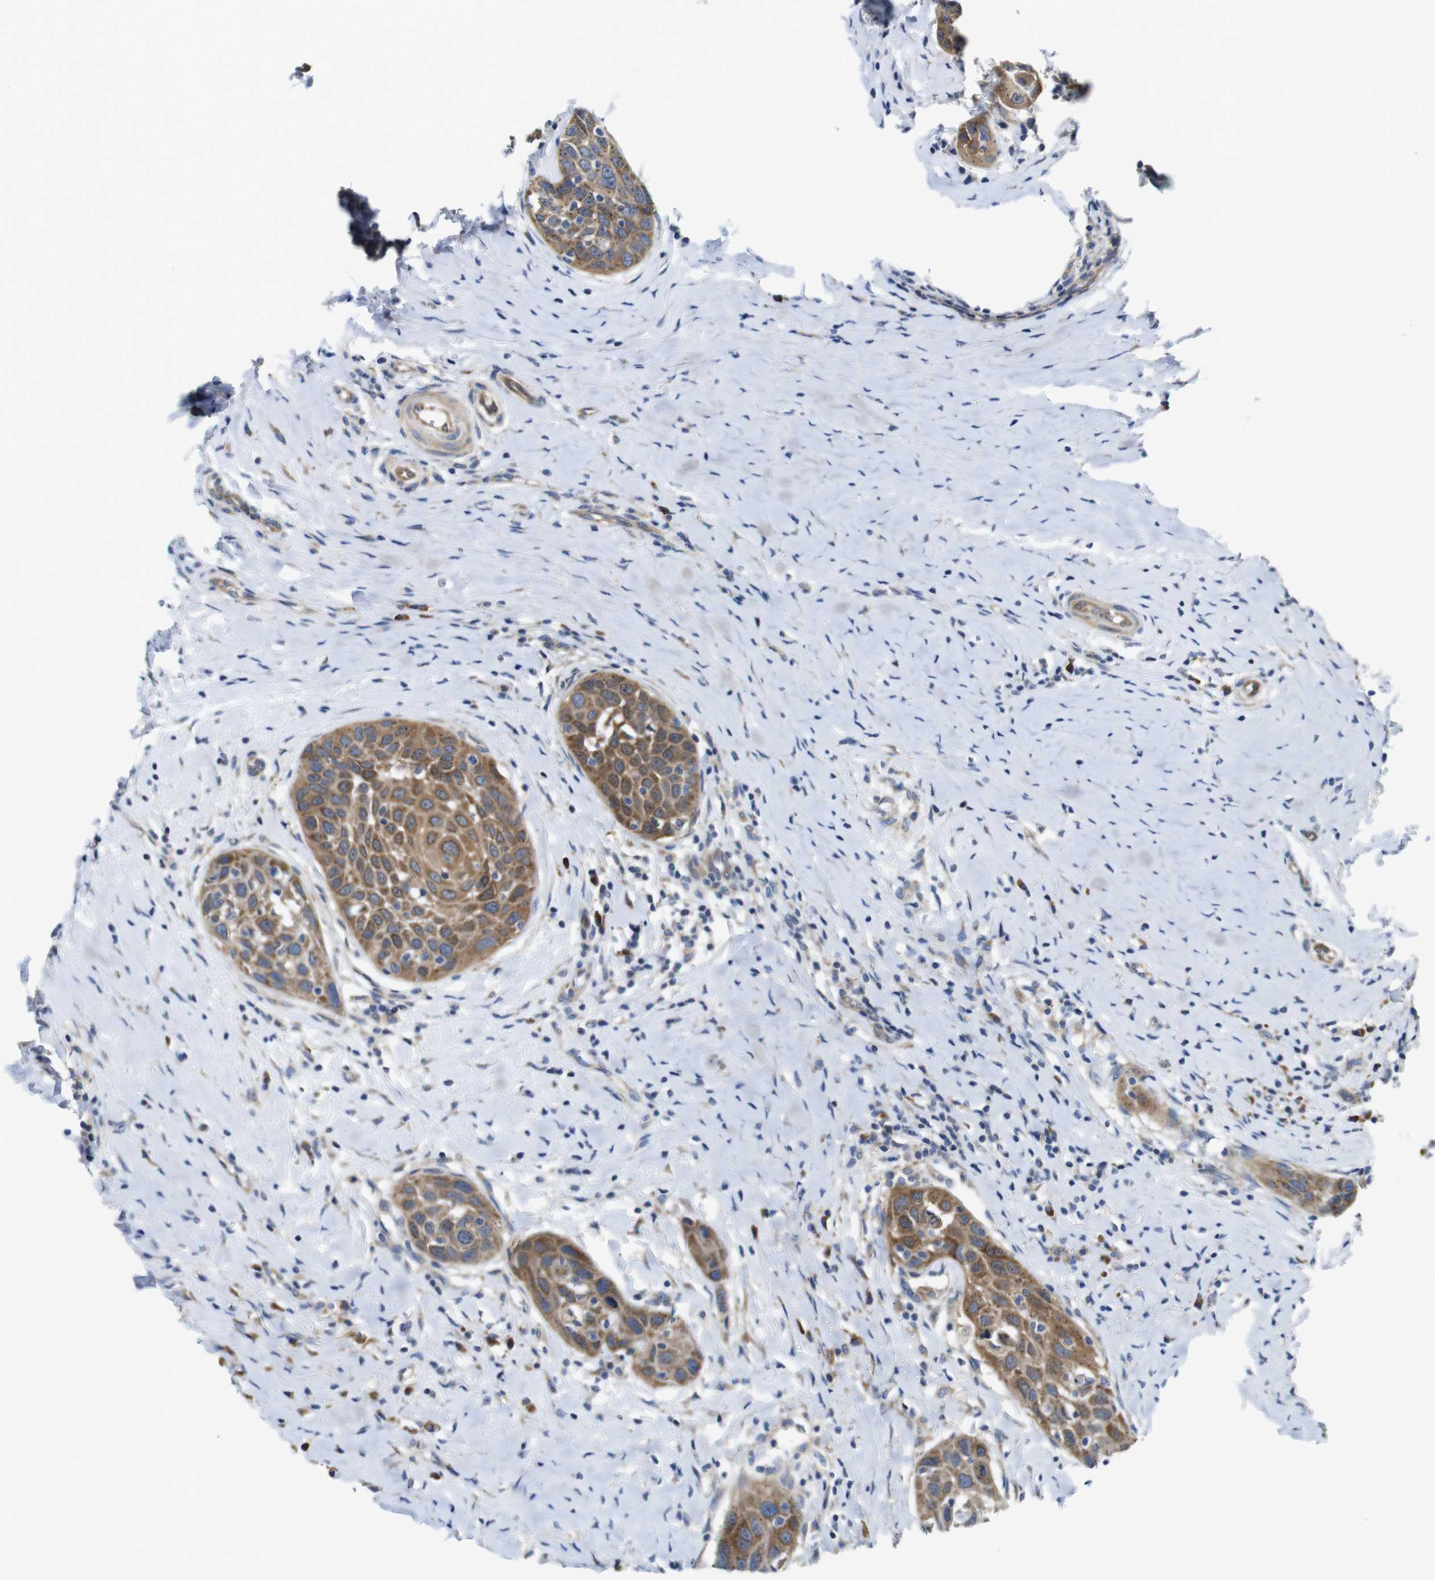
{"staining": {"intensity": "moderate", "quantity": ">75%", "location": "cytoplasmic/membranous"}, "tissue": "head and neck cancer", "cell_type": "Tumor cells", "image_type": "cancer", "snomed": [{"axis": "morphology", "description": "Normal tissue, NOS"}, {"axis": "morphology", "description": "Squamous cell carcinoma, NOS"}, {"axis": "topography", "description": "Oral tissue"}, {"axis": "topography", "description": "Head-Neck"}], "caption": "Human squamous cell carcinoma (head and neck) stained with a protein marker shows moderate staining in tumor cells.", "gene": "DDRGK1", "patient": {"sex": "female", "age": 50}}